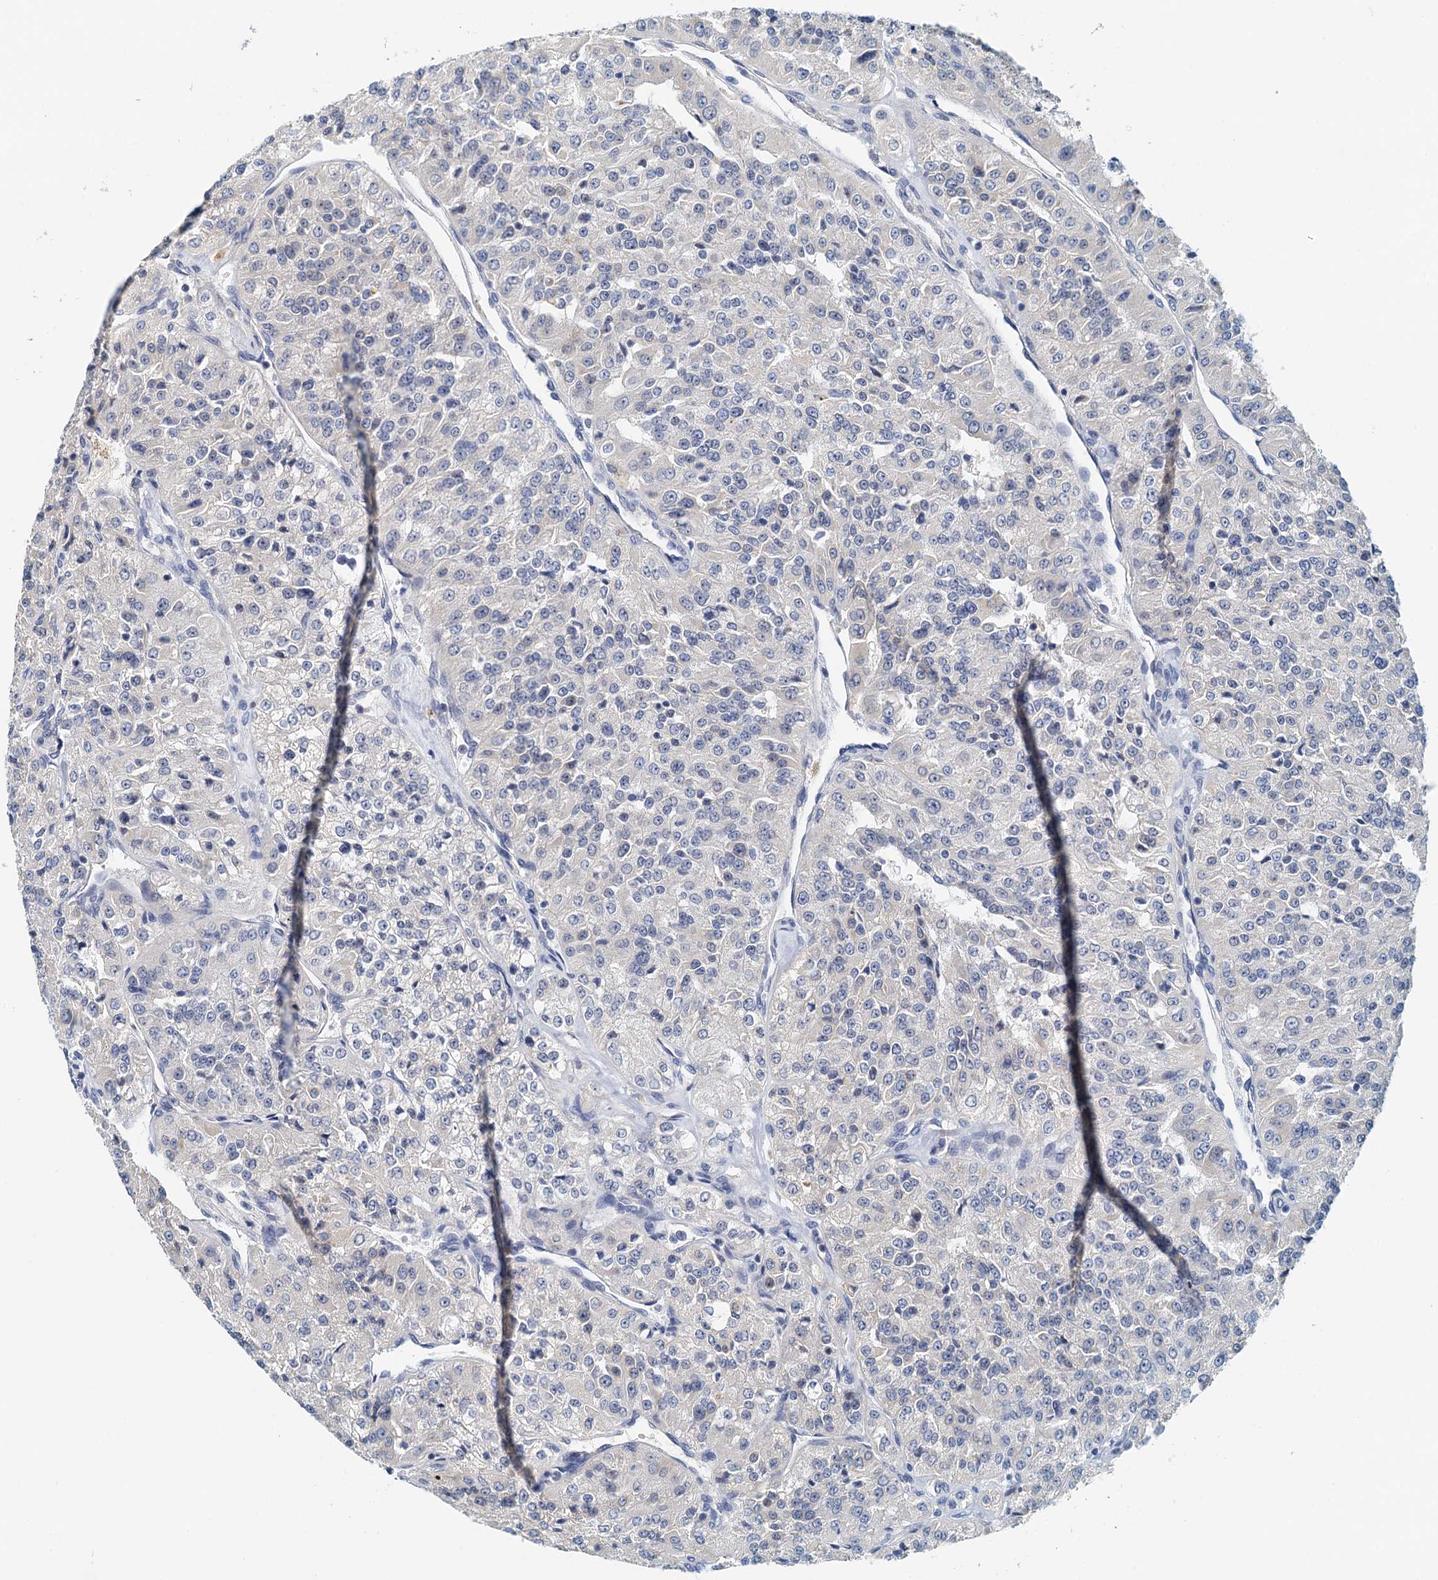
{"staining": {"intensity": "negative", "quantity": "none", "location": "none"}, "tissue": "renal cancer", "cell_type": "Tumor cells", "image_type": "cancer", "snomed": [{"axis": "morphology", "description": "Adenocarcinoma, NOS"}, {"axis": "topography", "description": "Kidney"}], "caption": "An image of human renal cancer (adenocarcinoma) is negative for staining in tumor cells.", "gene": "DTD1", "patient": {"sex": "female", "age": 63}}